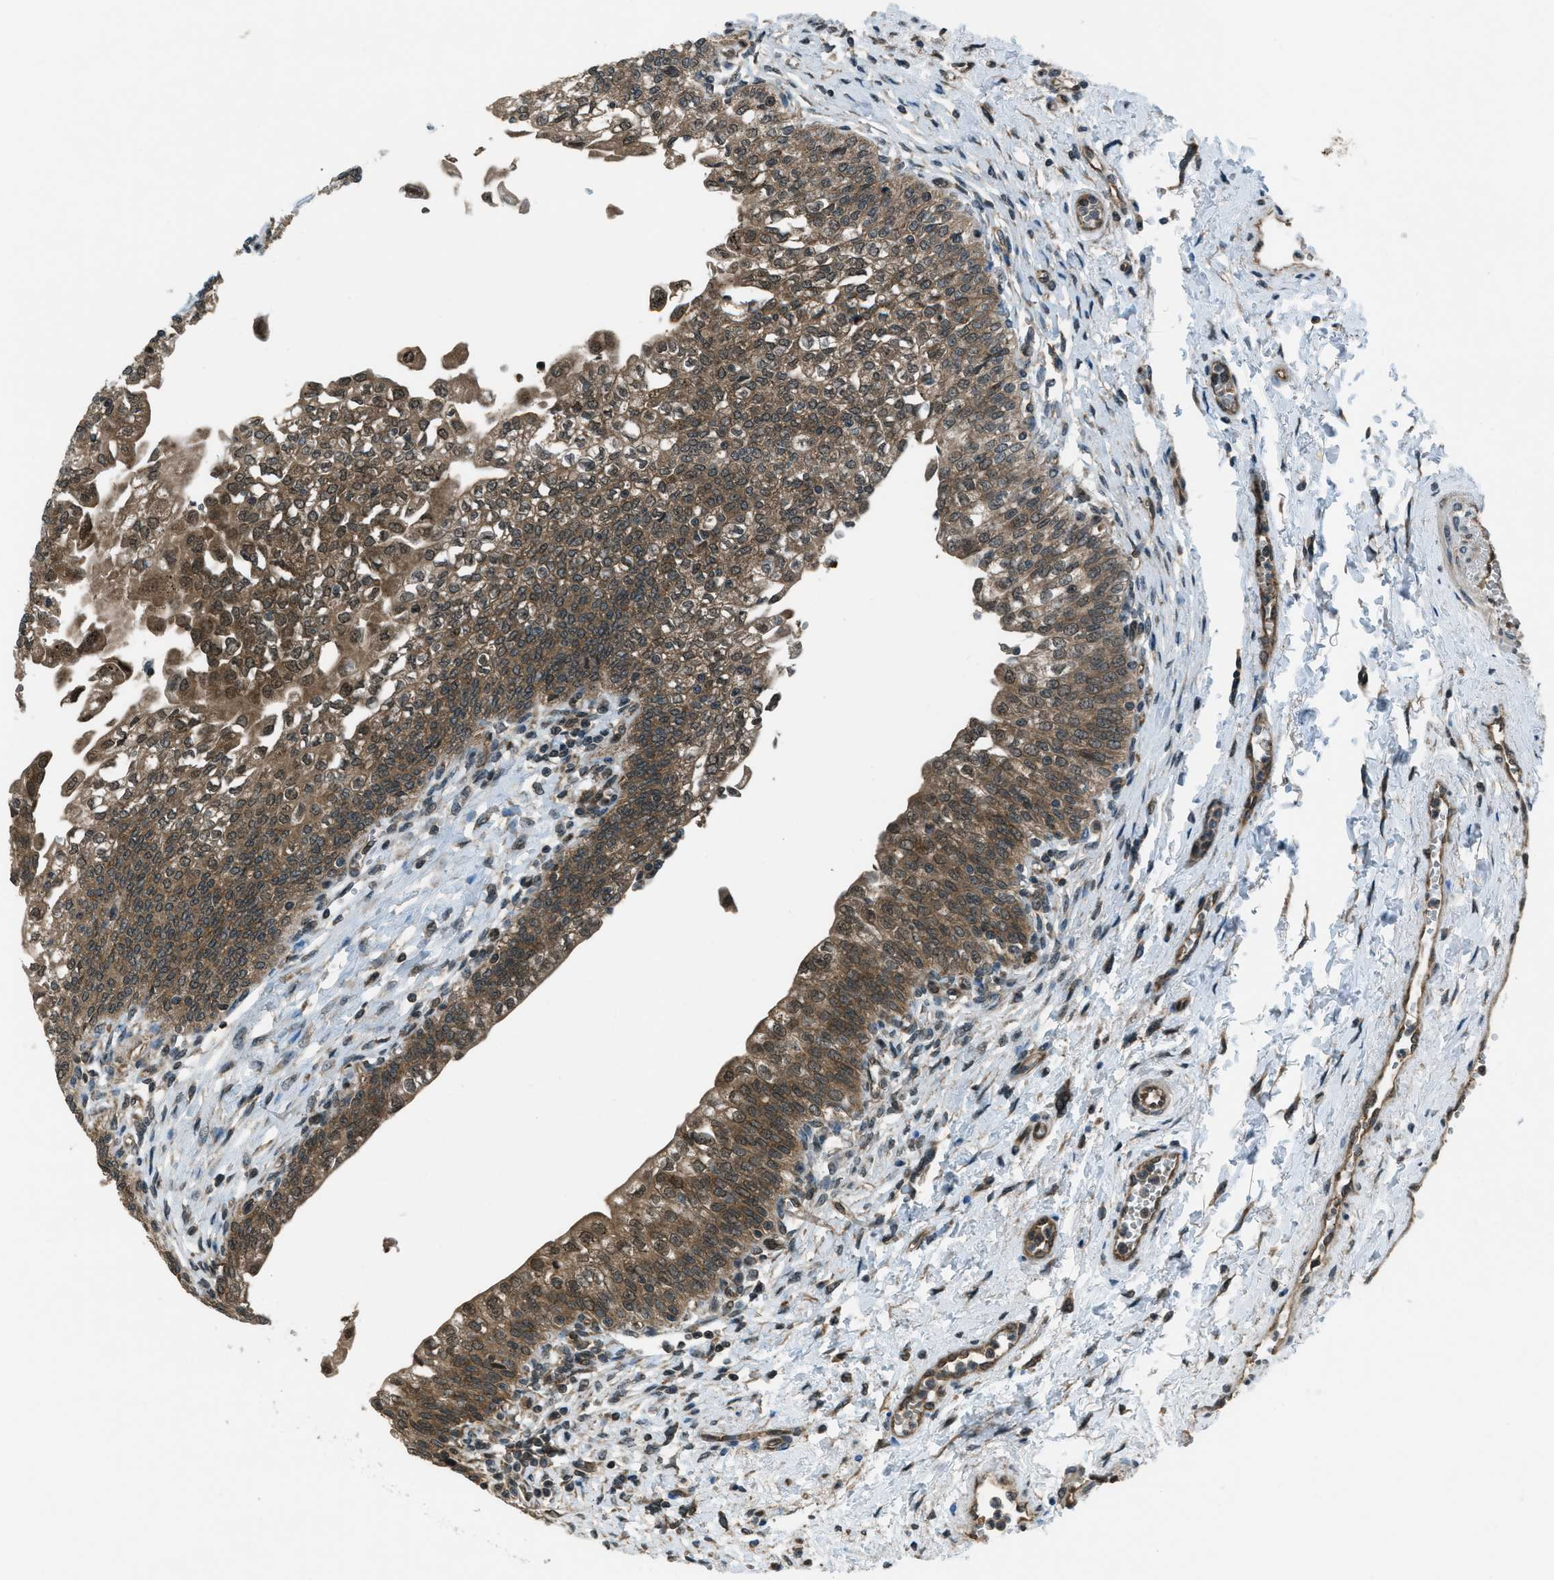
{"staining": {"intensity": "strong", "quantity": "25%-75%", "location": "cytoplasmic/membranous,nuclear"}, "tissue": "urinary bladder", "cell_type": "Urothelial cells", "image_type": "normal", "snomed": [{"axis": "morphology", "description": "Normal tissue, NOS"}, {"axis": "topography", "description": "Urinary bladder"}], "caption": "A high amount of strong cytoplasmic/membranous,nuclear staining is appreciated in approximately 25%-75% of urothelial cells in normal urinary bladder.", "gene": "ASAP2", "patient": {"sex": "male", "age": 55}}